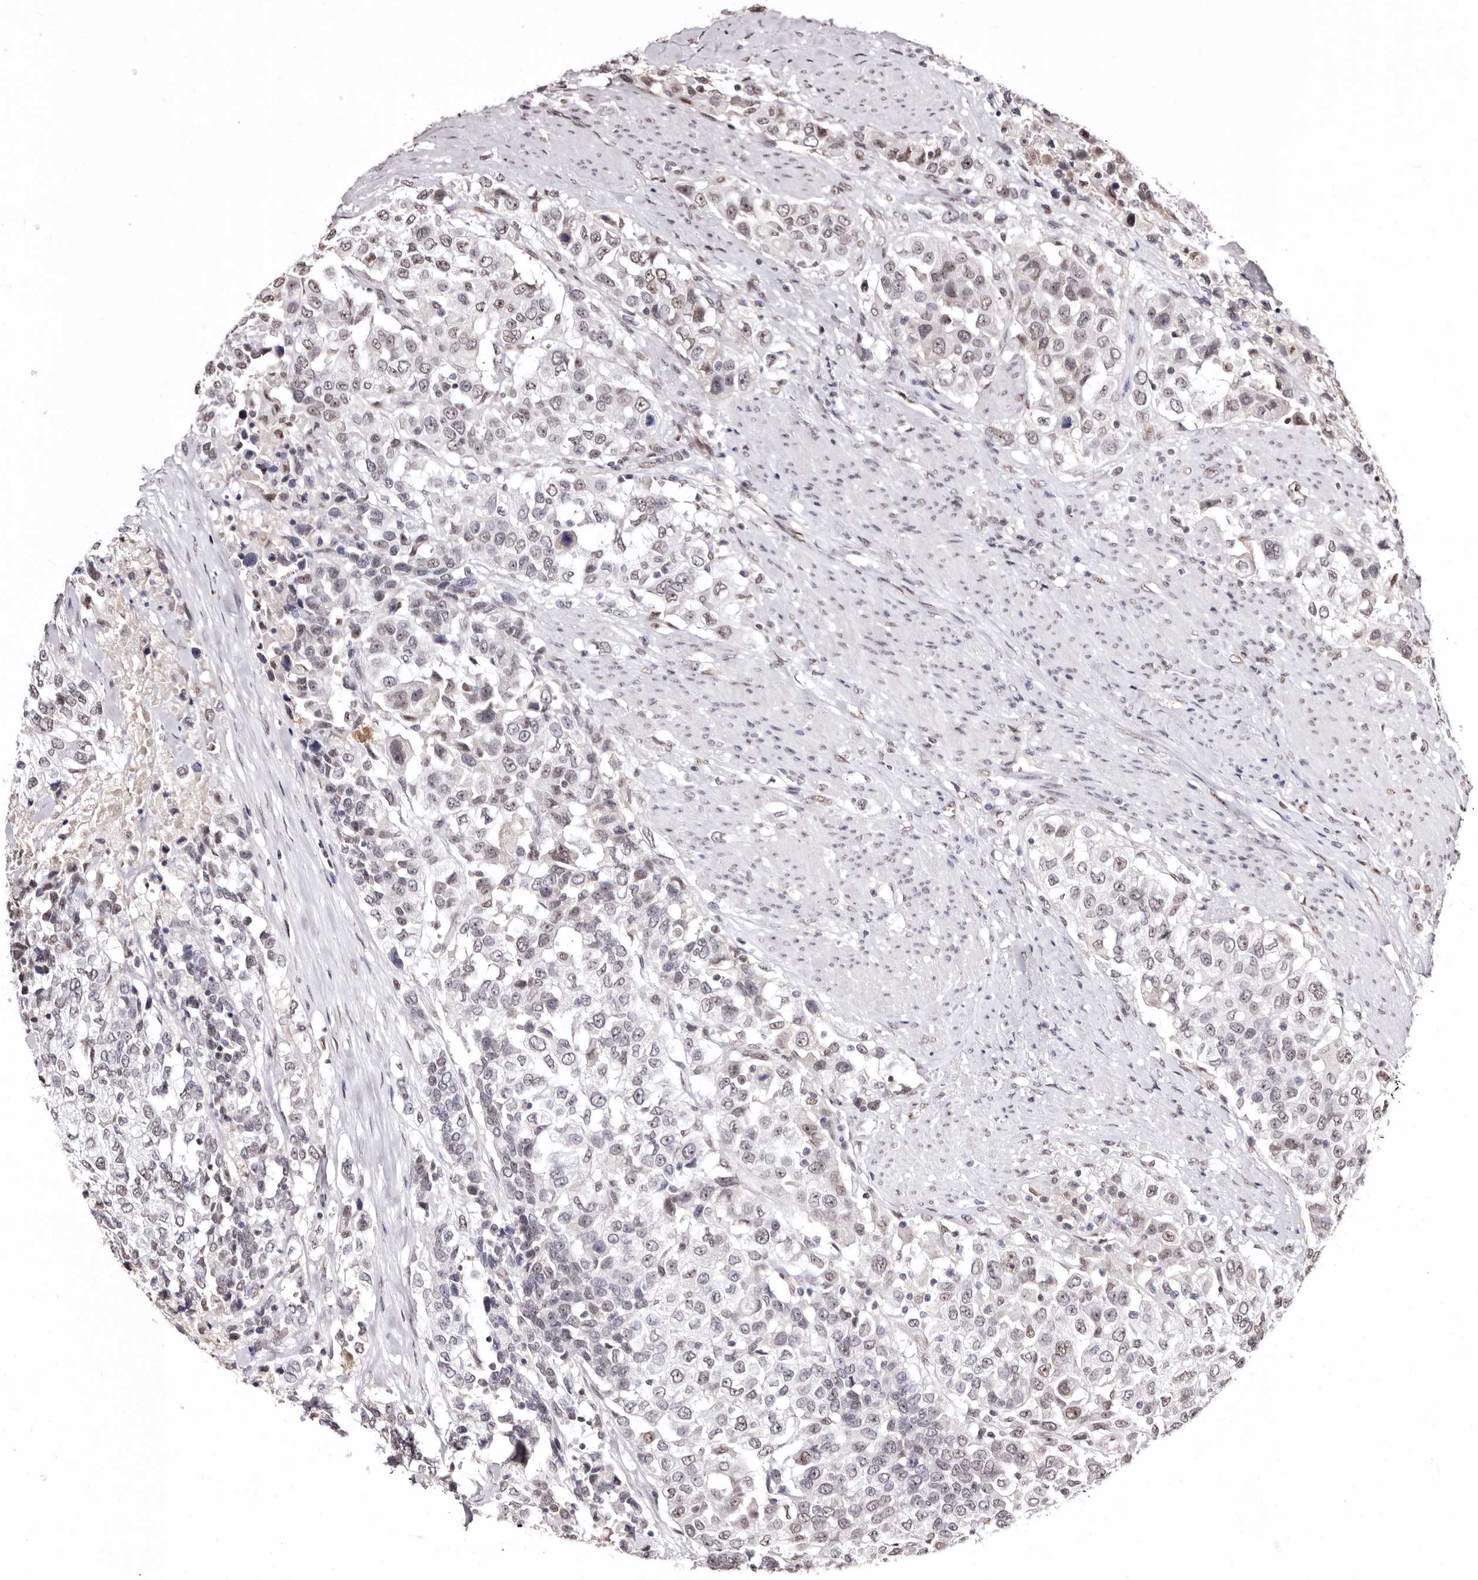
{"staining": {"intensity": "weak", "quantity": "<25%", "location": "nuclear"}, "tissue": "urothelial cancer", "cell_type": "Tumor cells", "image_type": "cancer", "snomed": [{"axis": "morphology", "description": "Urothelial carcinoma, High grade"}, {"axis": "topography", "description": "Urinary bladder"}], "caption": "DAB immunohistochemical staining of urothelial carcinoma (high-grade) shows no significant expression in tumor cells.", "gene": "ANAPC11", "patient": {"sex": "female", "age": 80}}